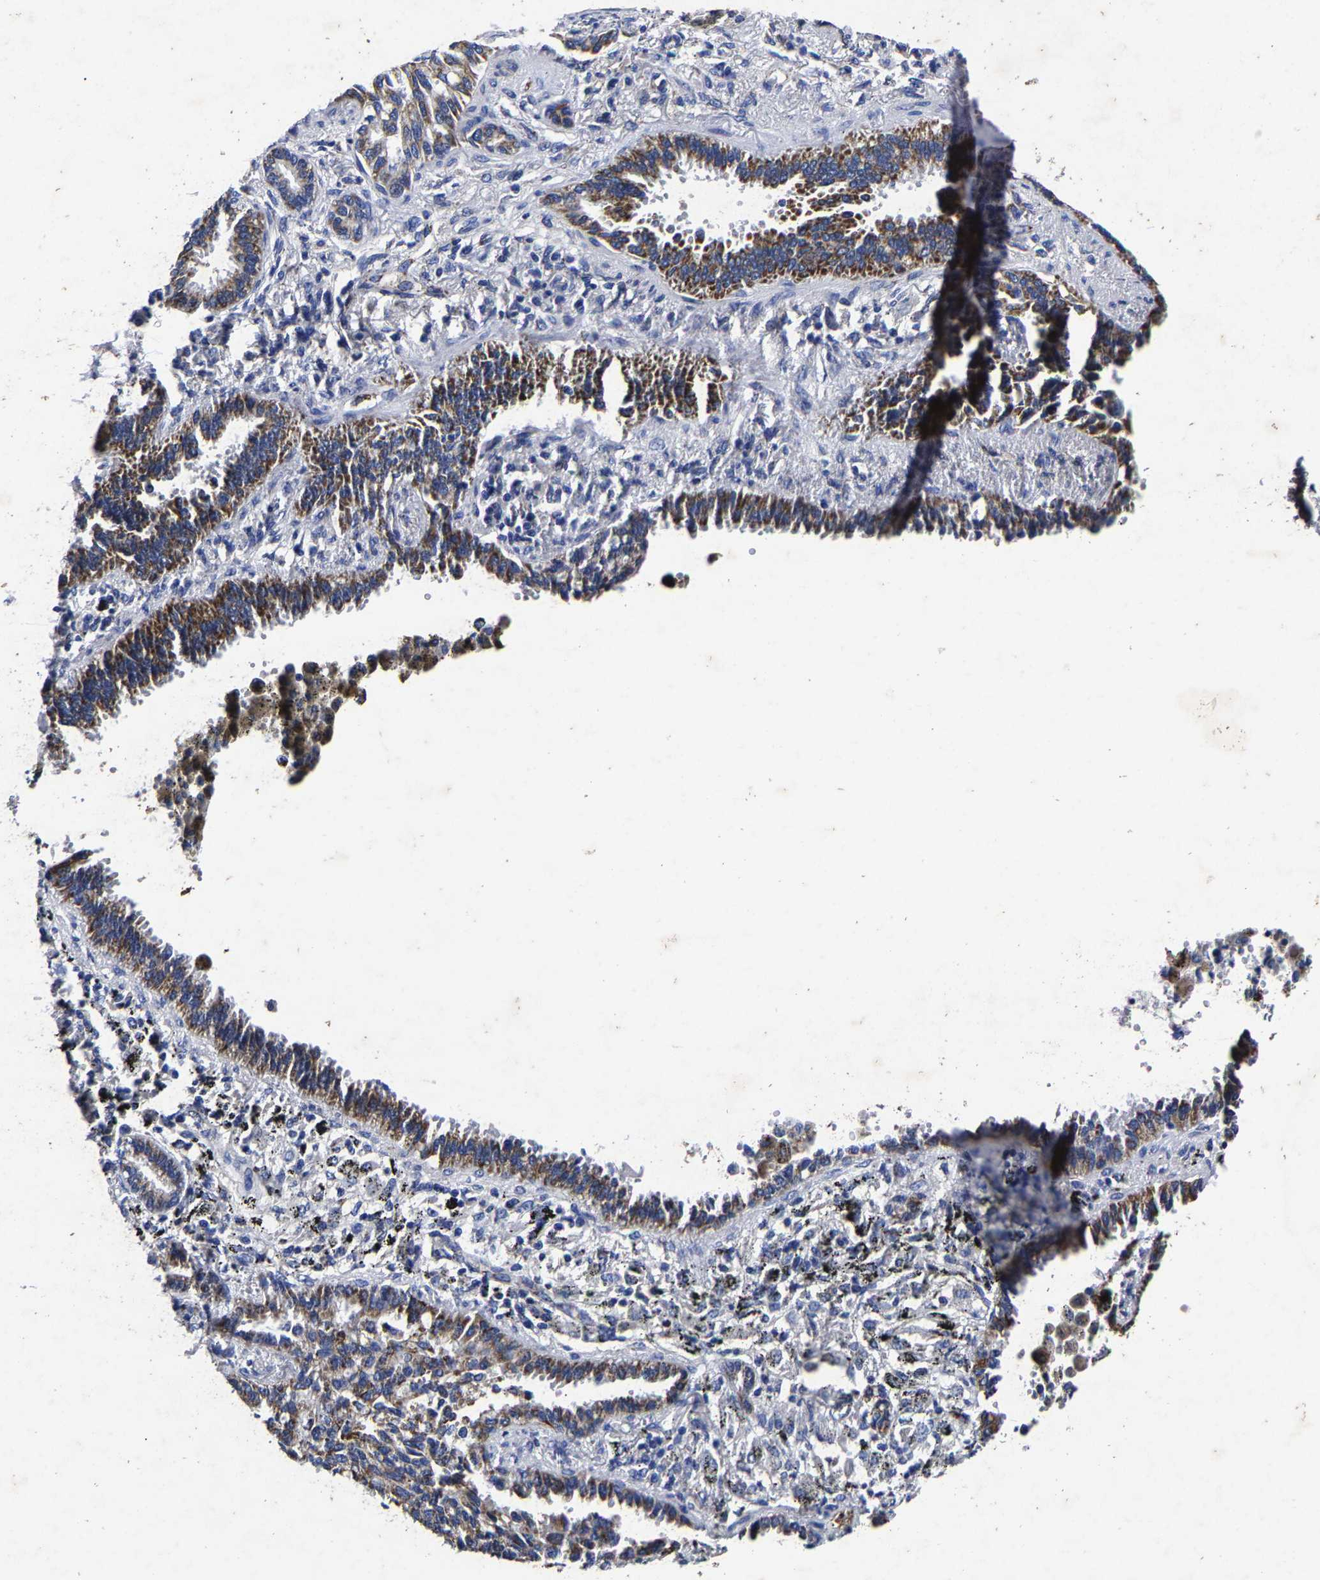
{"staining": {"intensity": "moderate", "quantity": "25%-75%", "location": "cytoplasmic/membranous"}, "tissue": "lung cancer", "cell_type": "Tumor cells", "image_type": "cancer", "snomed": [{"axis": "morphology", "description": "Normal tissue, NOS"}, {"axis": "morphology", "description": "Adenocarcinoma, NOS"}, {"axis": "topography", "description": "Lung"}], "caption": "A high-resolution micrograph shows IHC staining of lung cancer (adenocarcinoma), which demonstrates moderate cytoplasmic/membranous expression in approximately 25%-75% of tumor cells.", "gene": "AASS", "patient": {"sex": "male", "age": 59}}